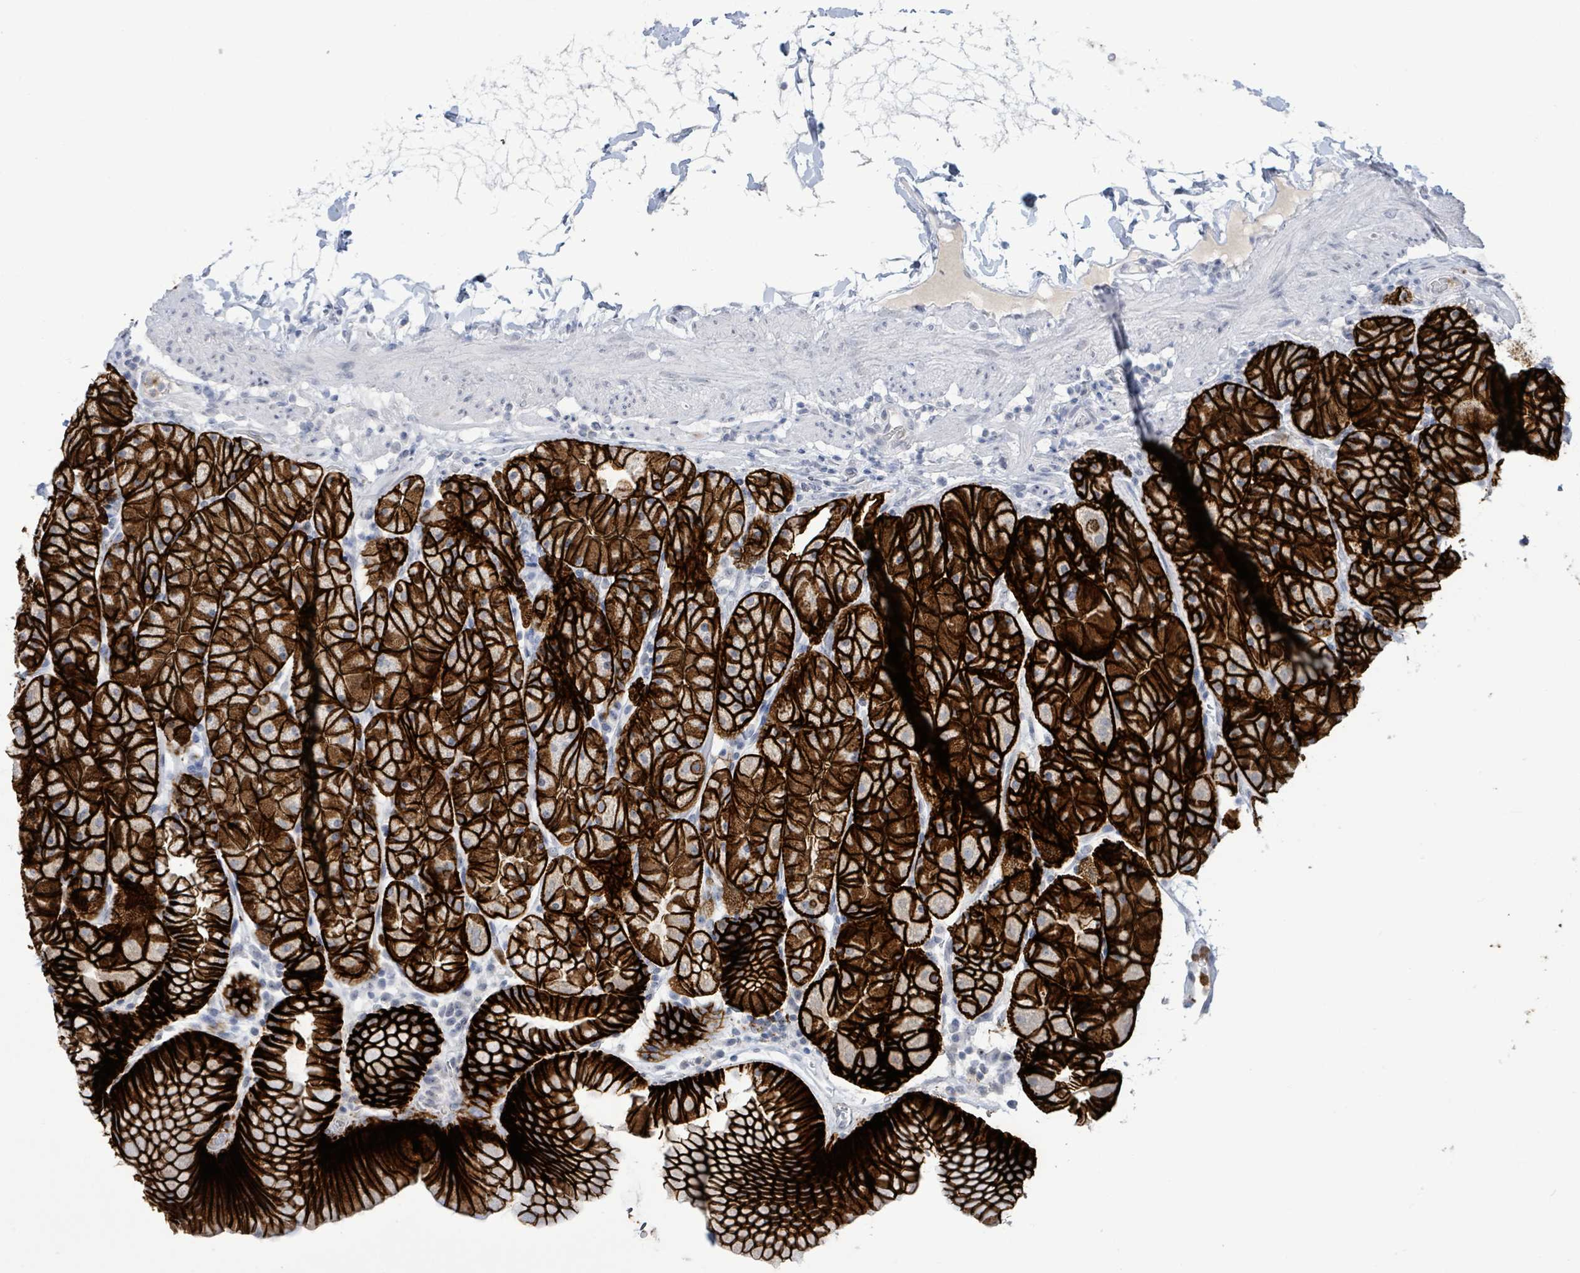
{"staining": {"intensity": "strong", "quantity": ">75%", "location": "cytoplasmic/membranous"}, "tissue": "stomach", "cell_type": "Glandular cells", "image_type": "normal", "snomed": [{"axis": "morphology", "description": "Normal tissue, NOS"}, {"axis": "topography", "description": "Stomach, upper"}, {"axis": "topography", "description": "Stomach, lower"}], "caption": "Glandular cells display strong cytoplasmic/membranous expression in about >75% of cells in unremarkable stomach. The staining was performed using DAB to visualize the protein expression in brown, while the nuclei were stained in blue with hematoxylin (Magnification: 20x).", "gene": "LCLAT1", "patient": {"sex": "male", "age": 67}}